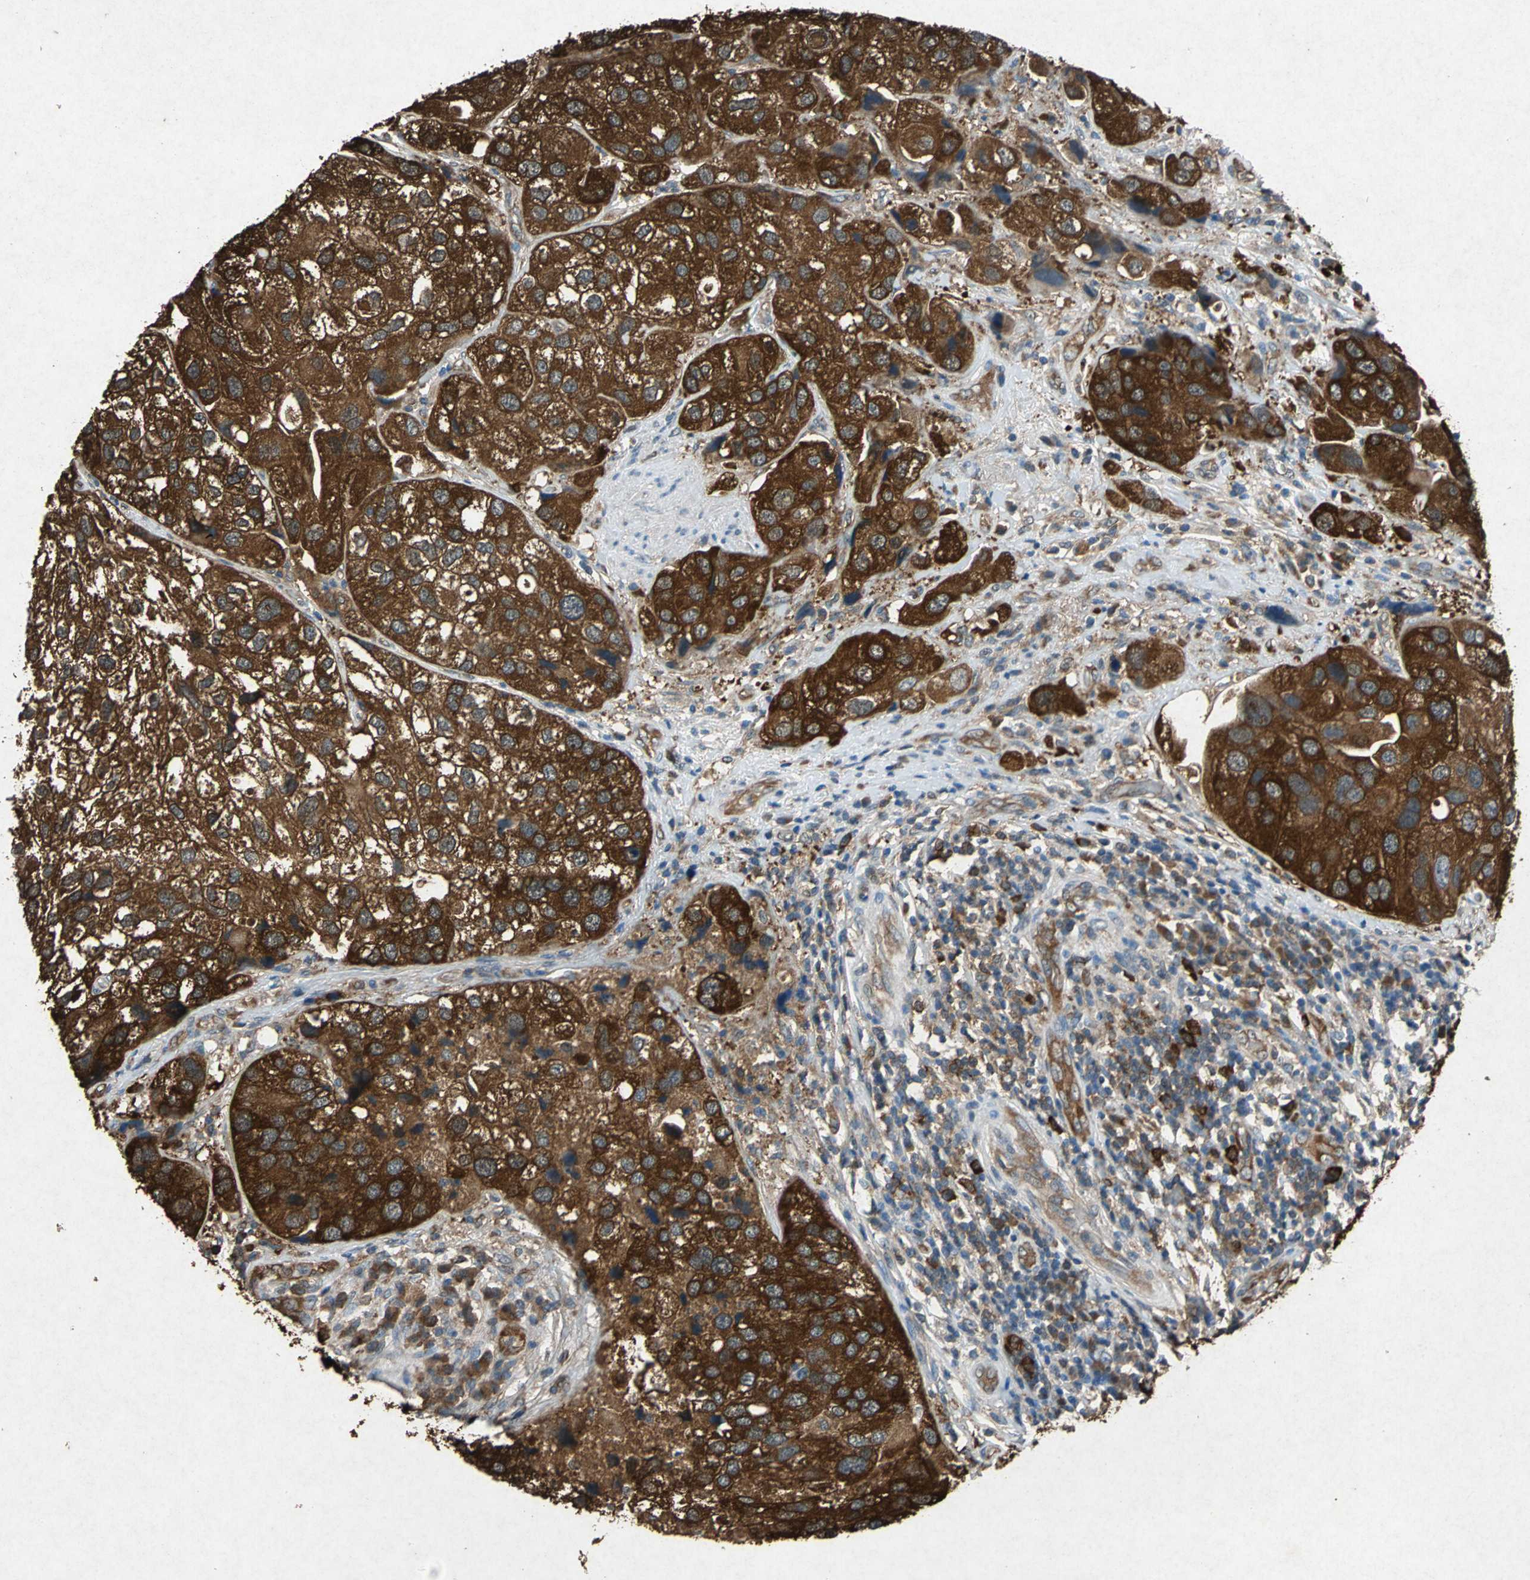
{"staining": {"intensity": "strong", "quantity": ">75%", "location": "cytoplasmic/membranous"}, "tissue": "urothelial cancer", "cell_type": "Tumor cells", "image_type": "cancer", "snomed": [{"axis": "morphology", "description": "Urothelial carcinoma, High grade"}, {"axis": "topography", "description": "Urinary bladder"}], "caption": "There is high levels of strong cytoplasmic/membranous expression in tumor cells of urothelial cancer, as demonstrated by immunohistochemical staining (brown color).", "gene": "HSP90AB1", "patient": {"sex": "female", "age": 64}}